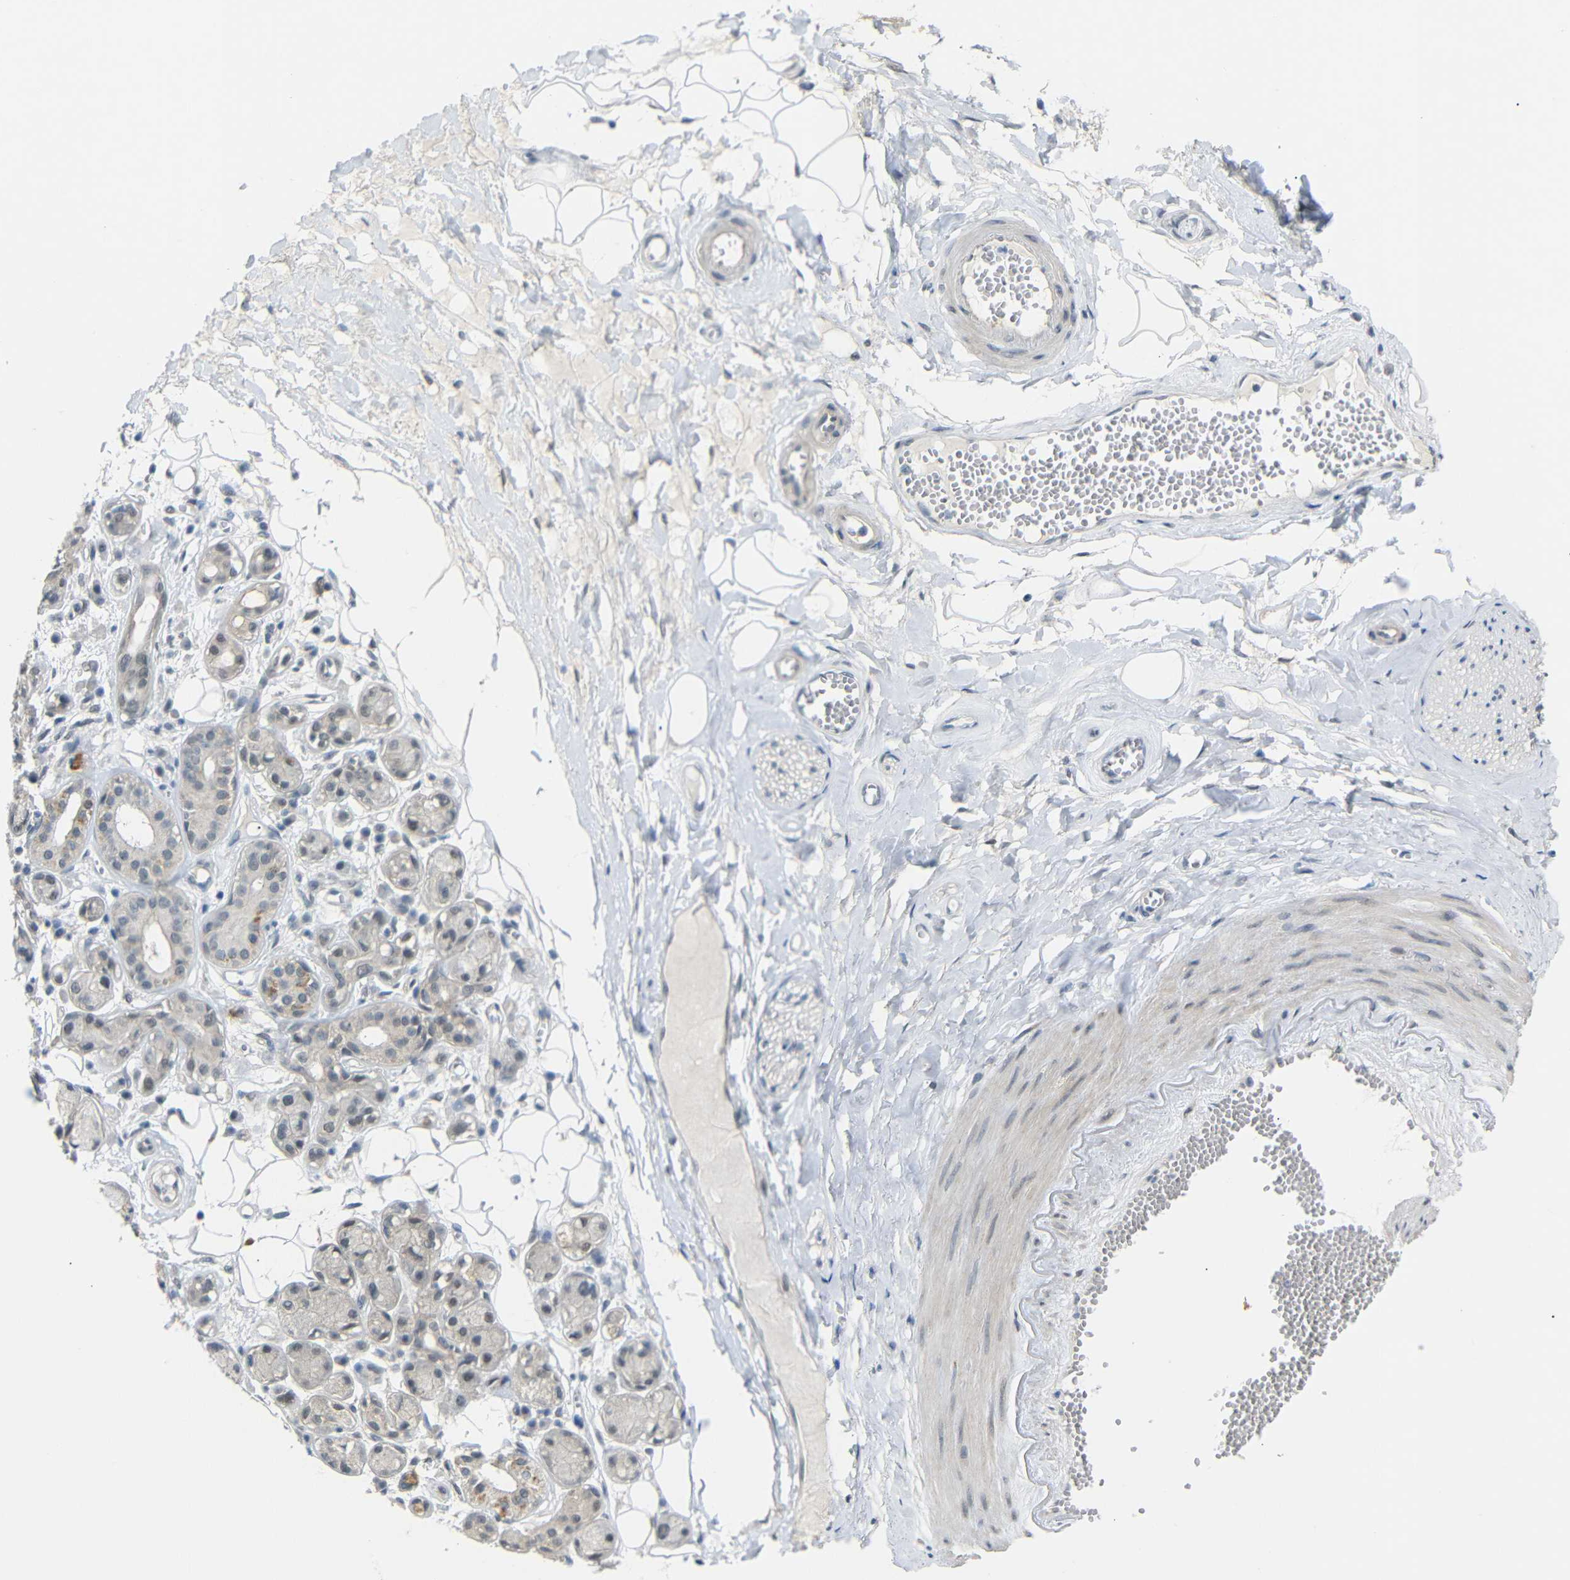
{"staining": {"intensity": "negative", "quantity": "none", "location": "none"}, "tissue": "adipose tissue", "cell_type": "Adipocytes", "image_type": "normal", "snomed": [{"axis": "morphology", "description": "Normal tissue, NOS"}, {"axis": "morphology", "description": "Inflammation, NOS"}, {"axis": "topography", "description": "Salivary gland"}, {"axis": "topography", "description": "Peripheral nerve tissue"}], "caption": "A micrograph of human adipose tissue is negative for staining in adipocytes. (Stains: DAB immunohistochemistry with hematoxylin counter stain, Microscopy: brightfield microscopy at high magnification).", "gene": "GPR158", "patient": {"sex": "female", "age": 75}}